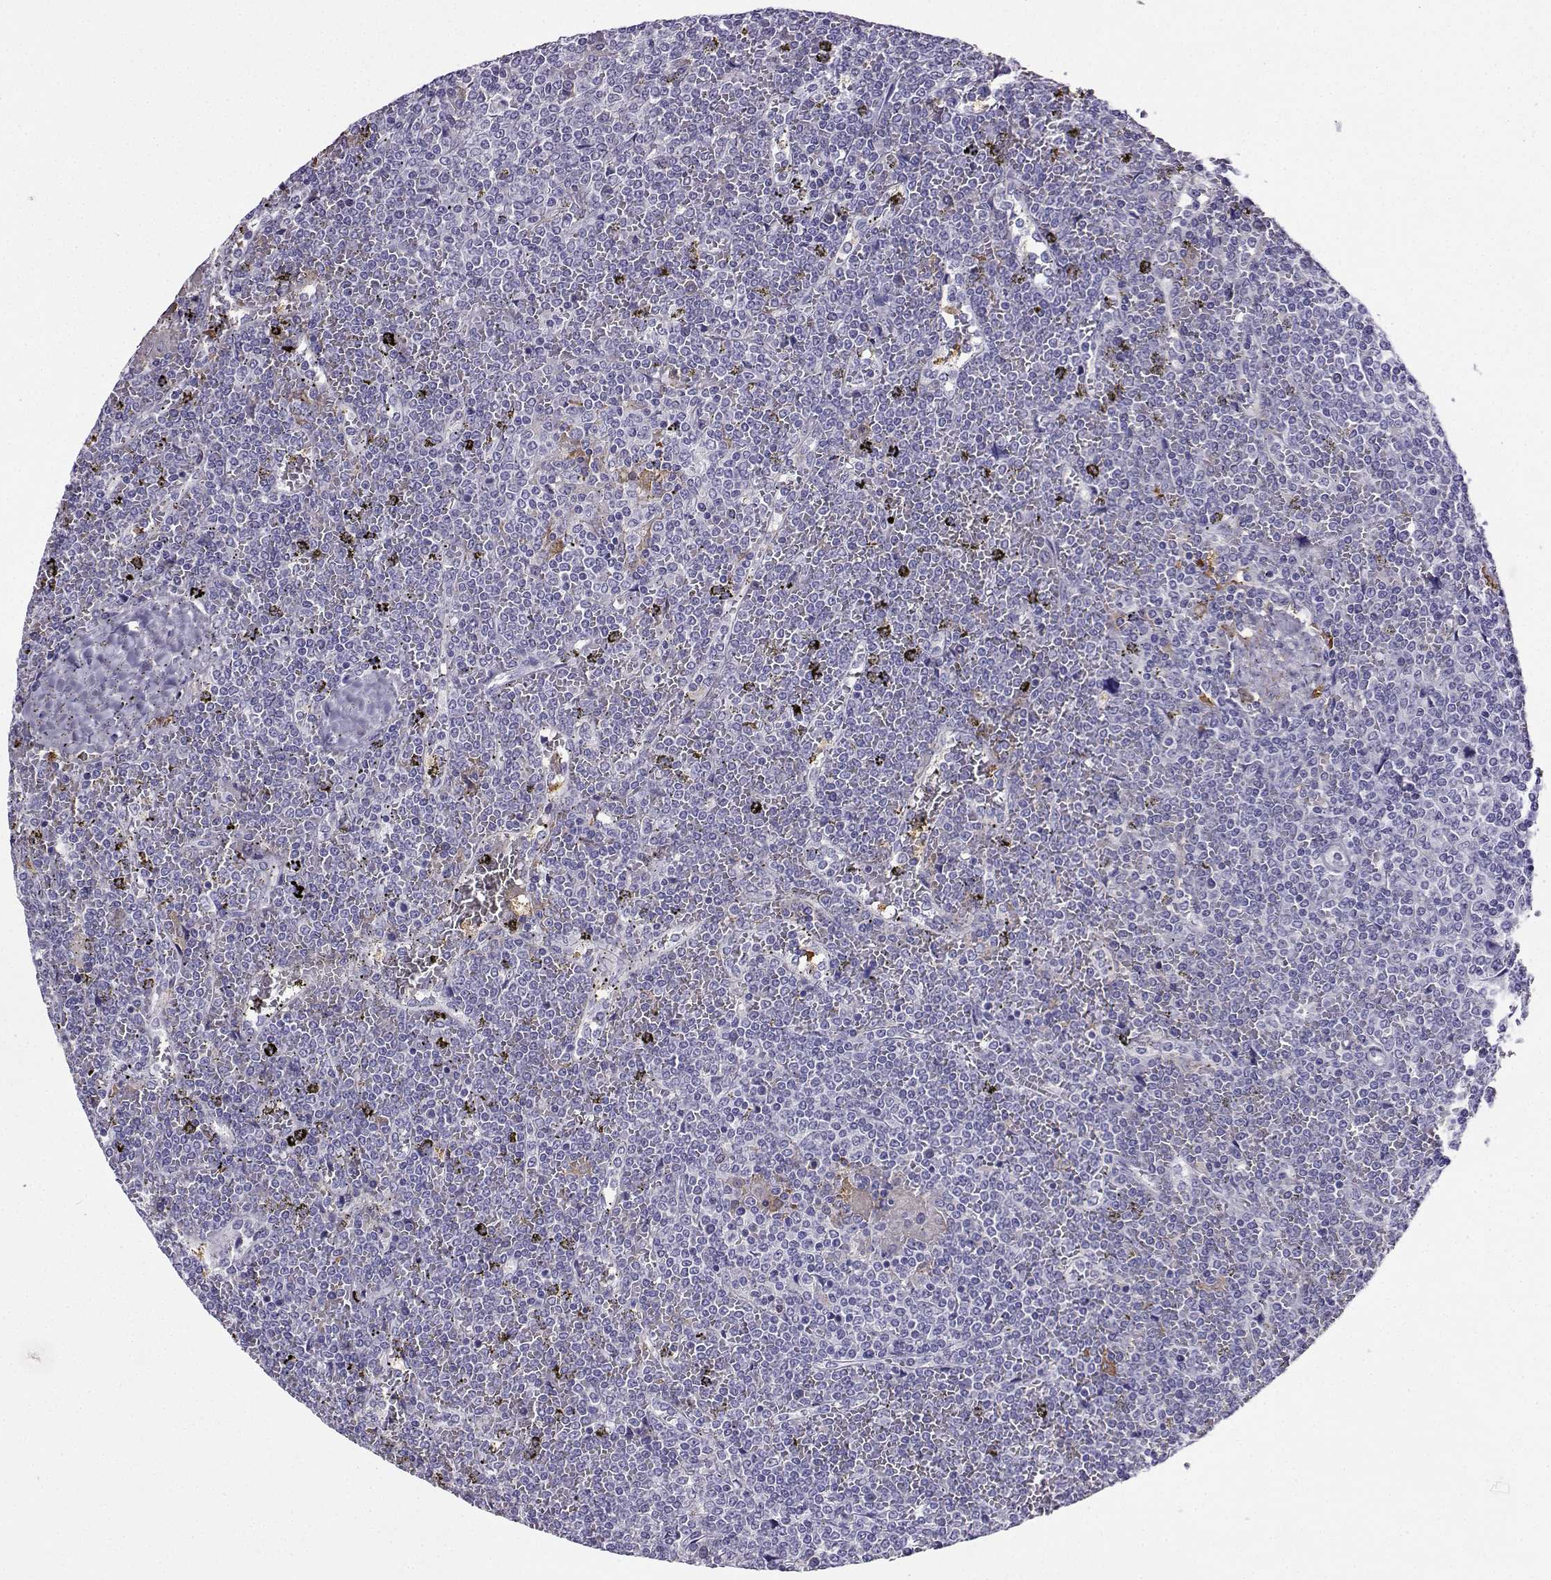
{"staining": {"intensity": "negative", "quantity": "none", "location": "none"}, "tissue": "lymphoma", "cell_type": "Tumor cells", "image_type": "cancer", "snomed": [{"axis": "morphology", "description": "Malignant lymphoma, non-Hodgkin's type, Low grade"}, {"axis": "topography", "description": "Spleen"}], "caption": "Malignant lymphoma, non-Hodgkin's type (low-grade) was stained to show a protein in brown. There is no significant expression in tumor cells. (Brightfield microscopy of DAB IHC at high magnification).", "gene": "LINGO1", "patient": {"sex": "female", "age": 19}}